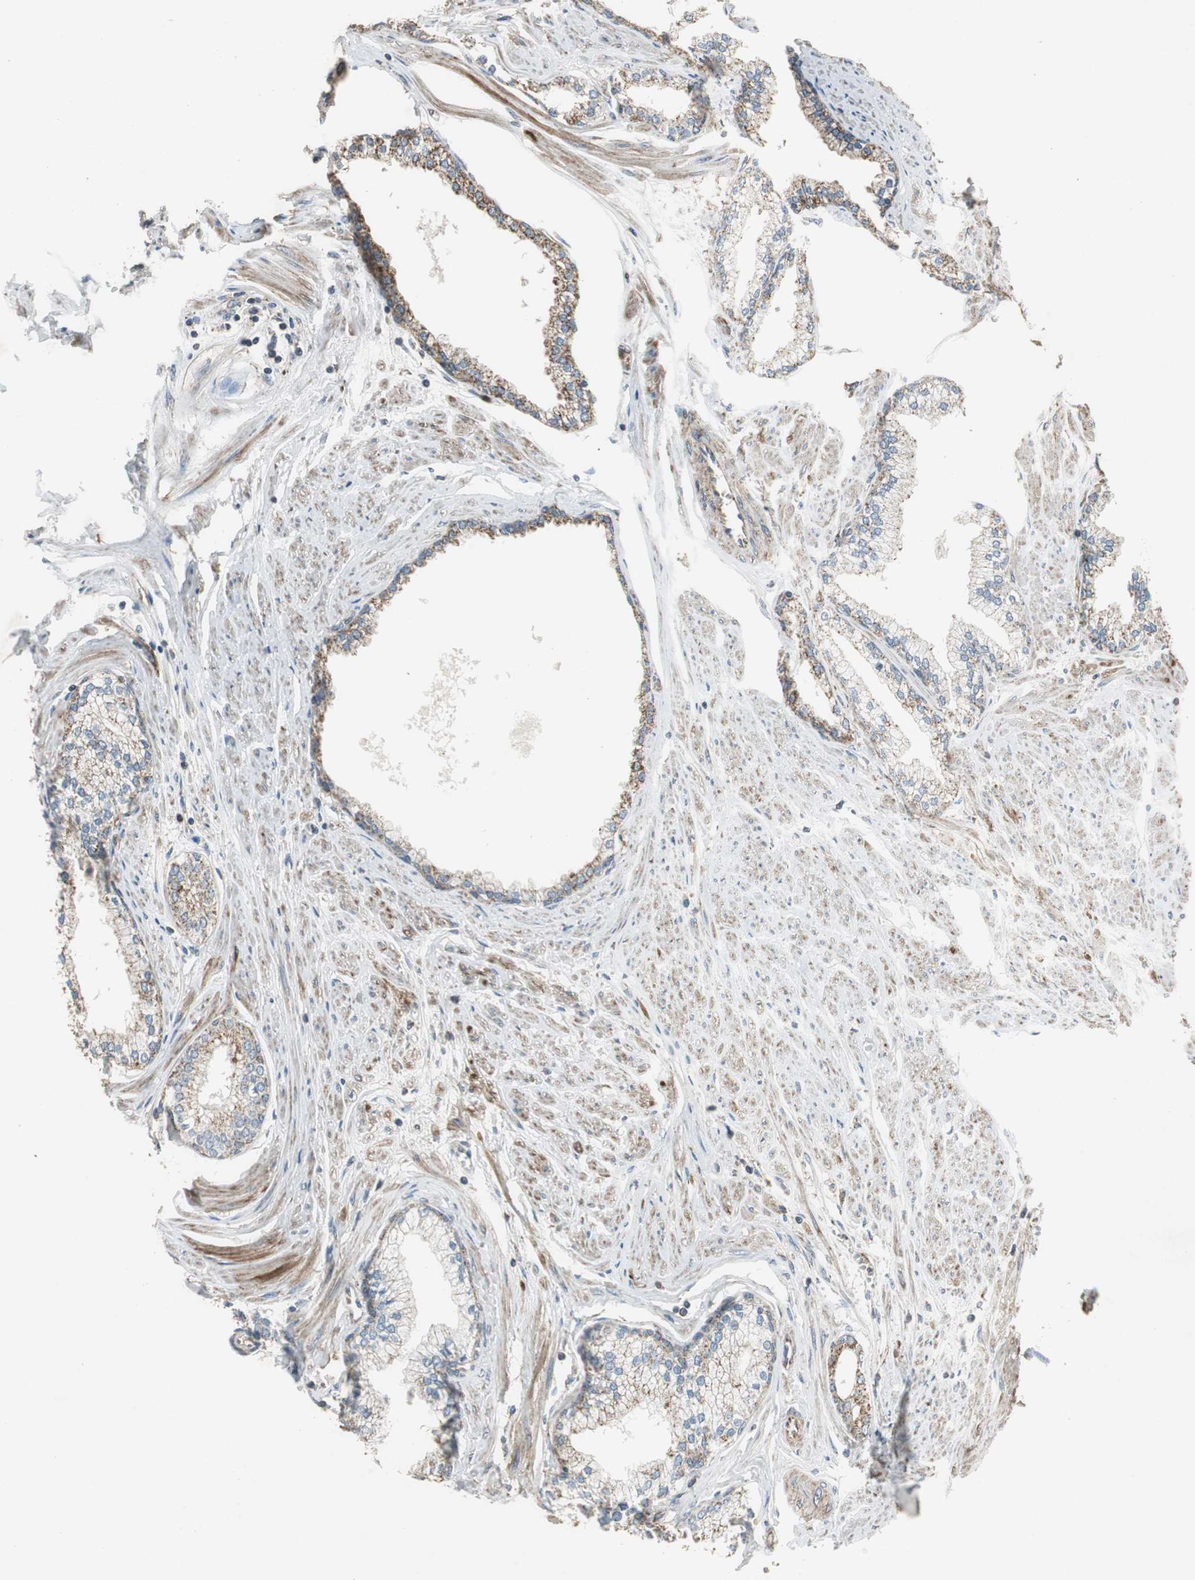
{"staining": {"intensity": "moderate", "quantity": ">75%", "location": "cytoplasmic/membranous"}, "tissue": "prostate", "cell_type": "Glandular cells", "image_type": "normal", "snomed": [{"axis": "morphology", "description": "Normal tissue, NOS"}, {"axis": "topography", "description": "Prostate"}], "caption": "About >75% of glandular cells in benign human prostate exhibit moderate cytoplasmic/membranous protein expression as visualized by brown immunohistochemical staining.", "gene": "PI4KB", "patient": {"sex": "male", "age": 64}}